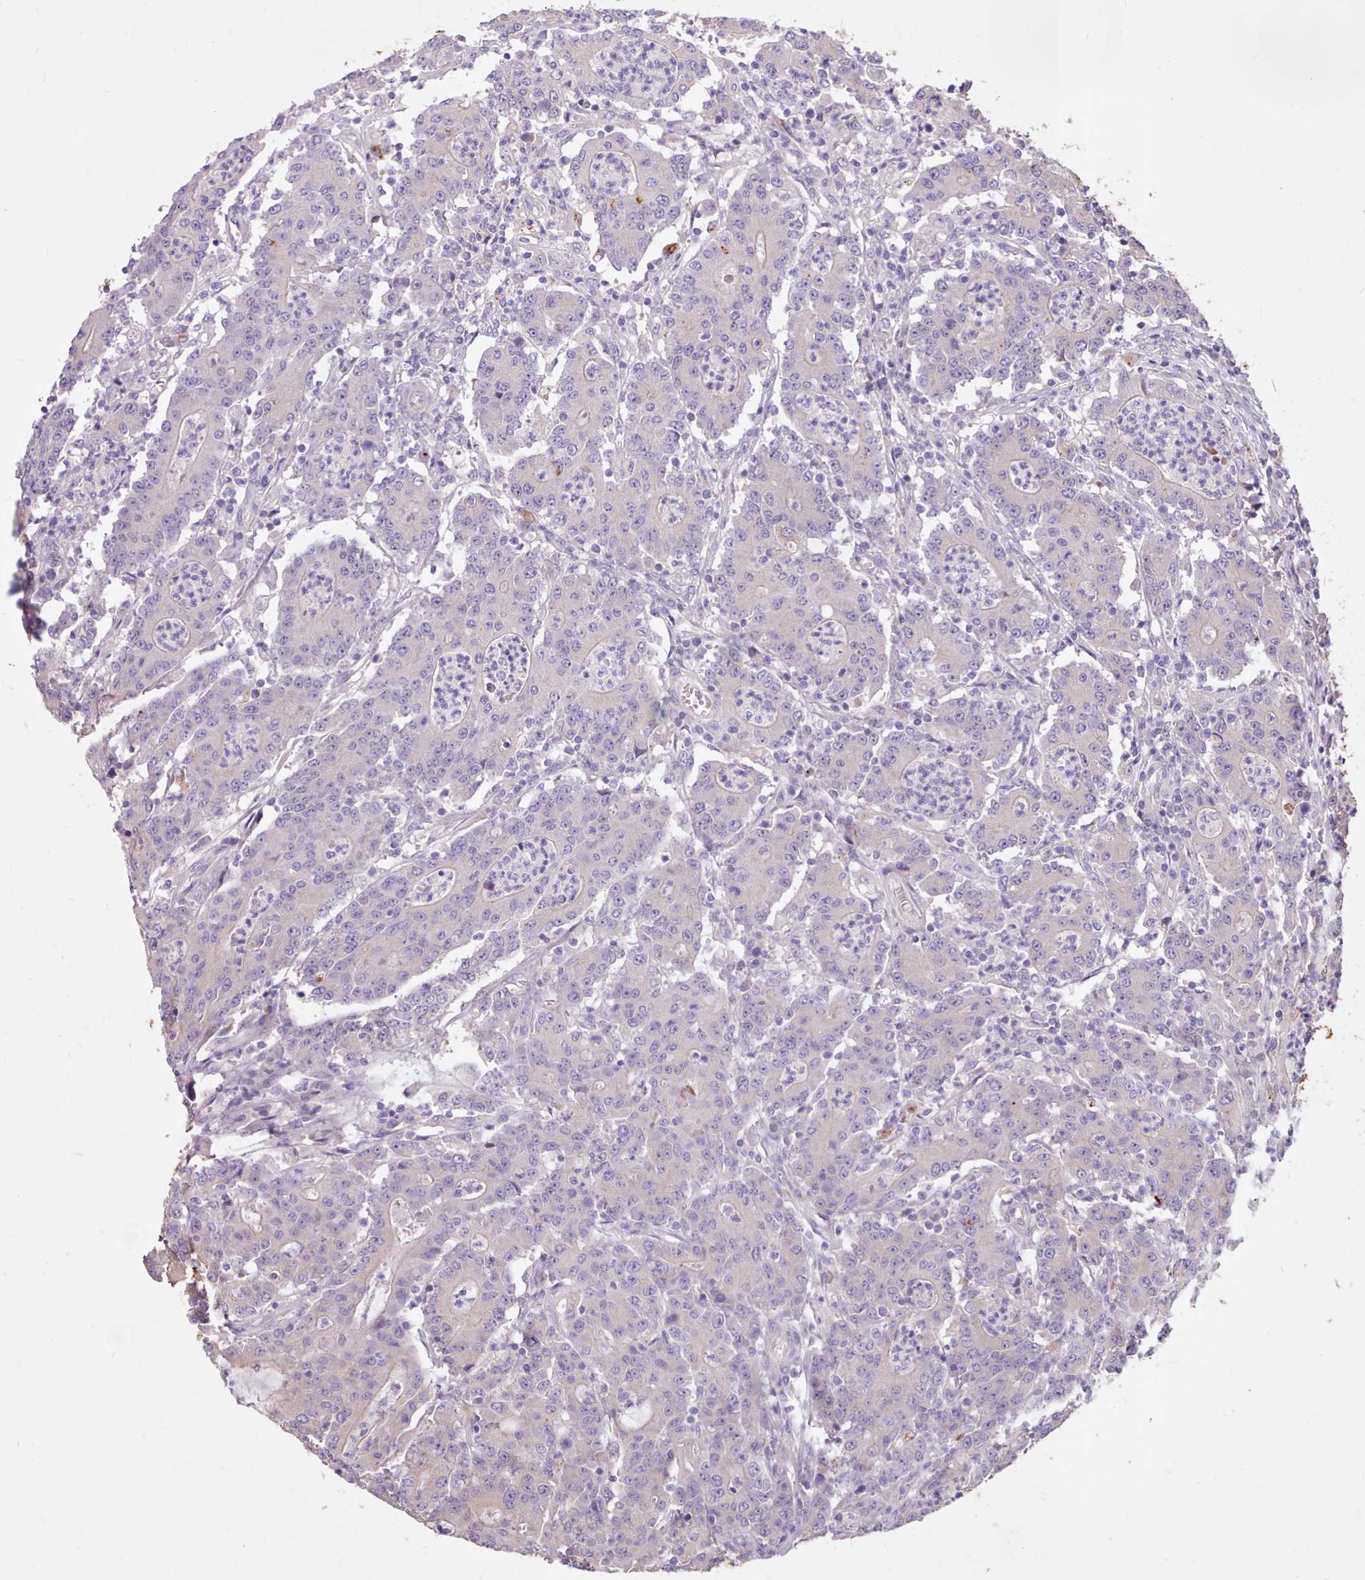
{"staining": {"intensity": "negative", "quantity": "none", "location": "none"}, "tissue": "colorectal cancer", "cell_type": "Tumor cells", "image_type": "cancer", "snomed": [{"axis": "morphology", "description": "Adenocarcinoma, NOS"}, {"axis": "topography", "description": "Colon"}], "caption": "This is a histopathology image of IHC staining of adenocarcinoma (colorectal), which shows no positivity in tumor cells.", "gene": "ZNF607", "patient": {"sex": "male", "age": 83}}